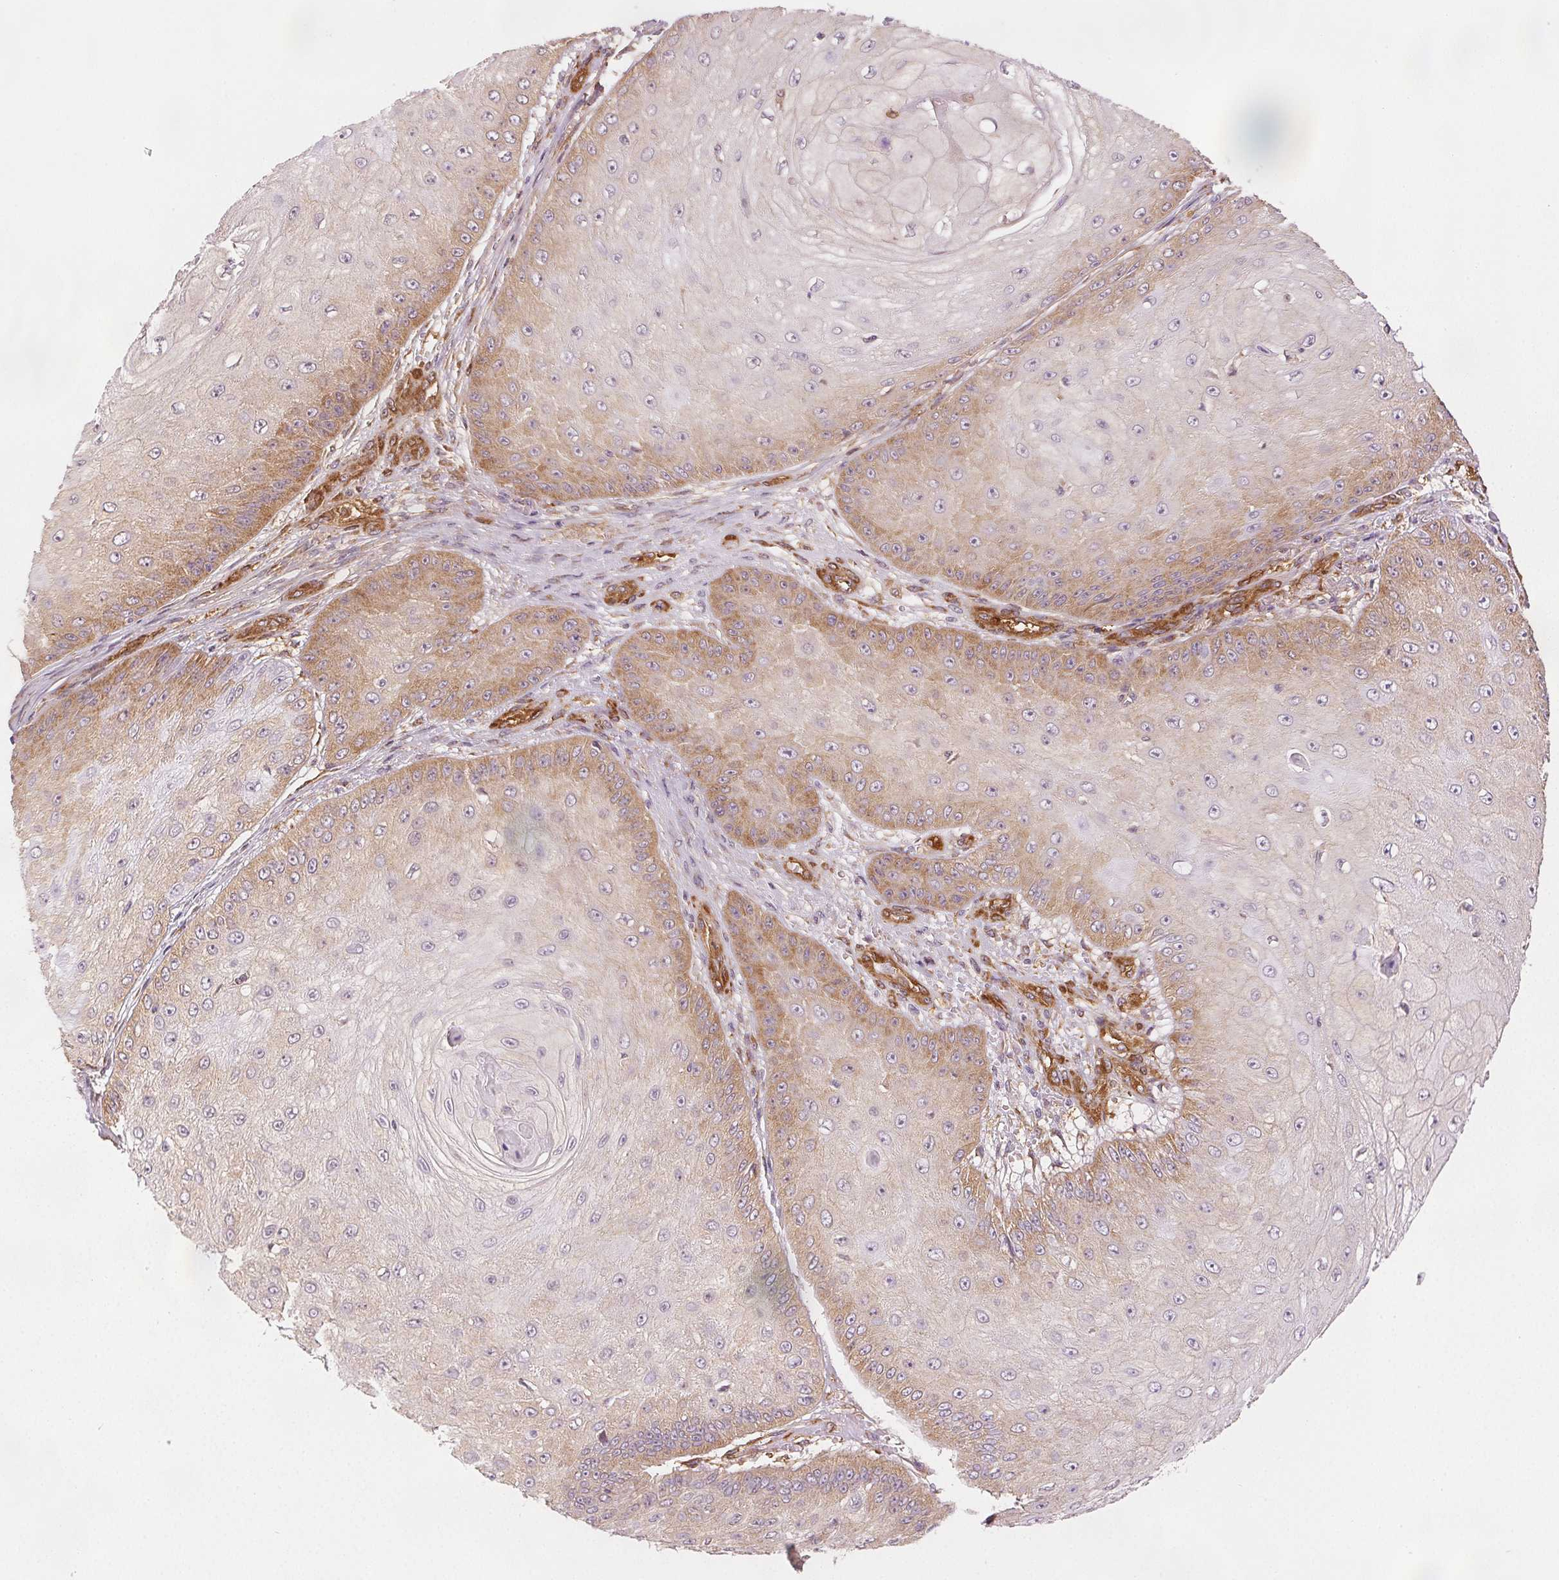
{"staining": {"intensity": "weak", "quantity": "25%-75%", "location": "cytoplasmic/membranous"}, "tissue": "skin cancer", "cell_type": "Tumor cells", "image_type": "cancer", "snomed": [{"axis": "morphology", "description": "Squamous cell carcinoma, NOS"}, {"axis": "topography", "description": "Skin"}], "caption": "Skin squamous cell carcinoma stained with a protein marker demonstrates weak staining in tumor cells.", "gene": "DIAPH2", "patient": {"sex": "male", "age": 70}}